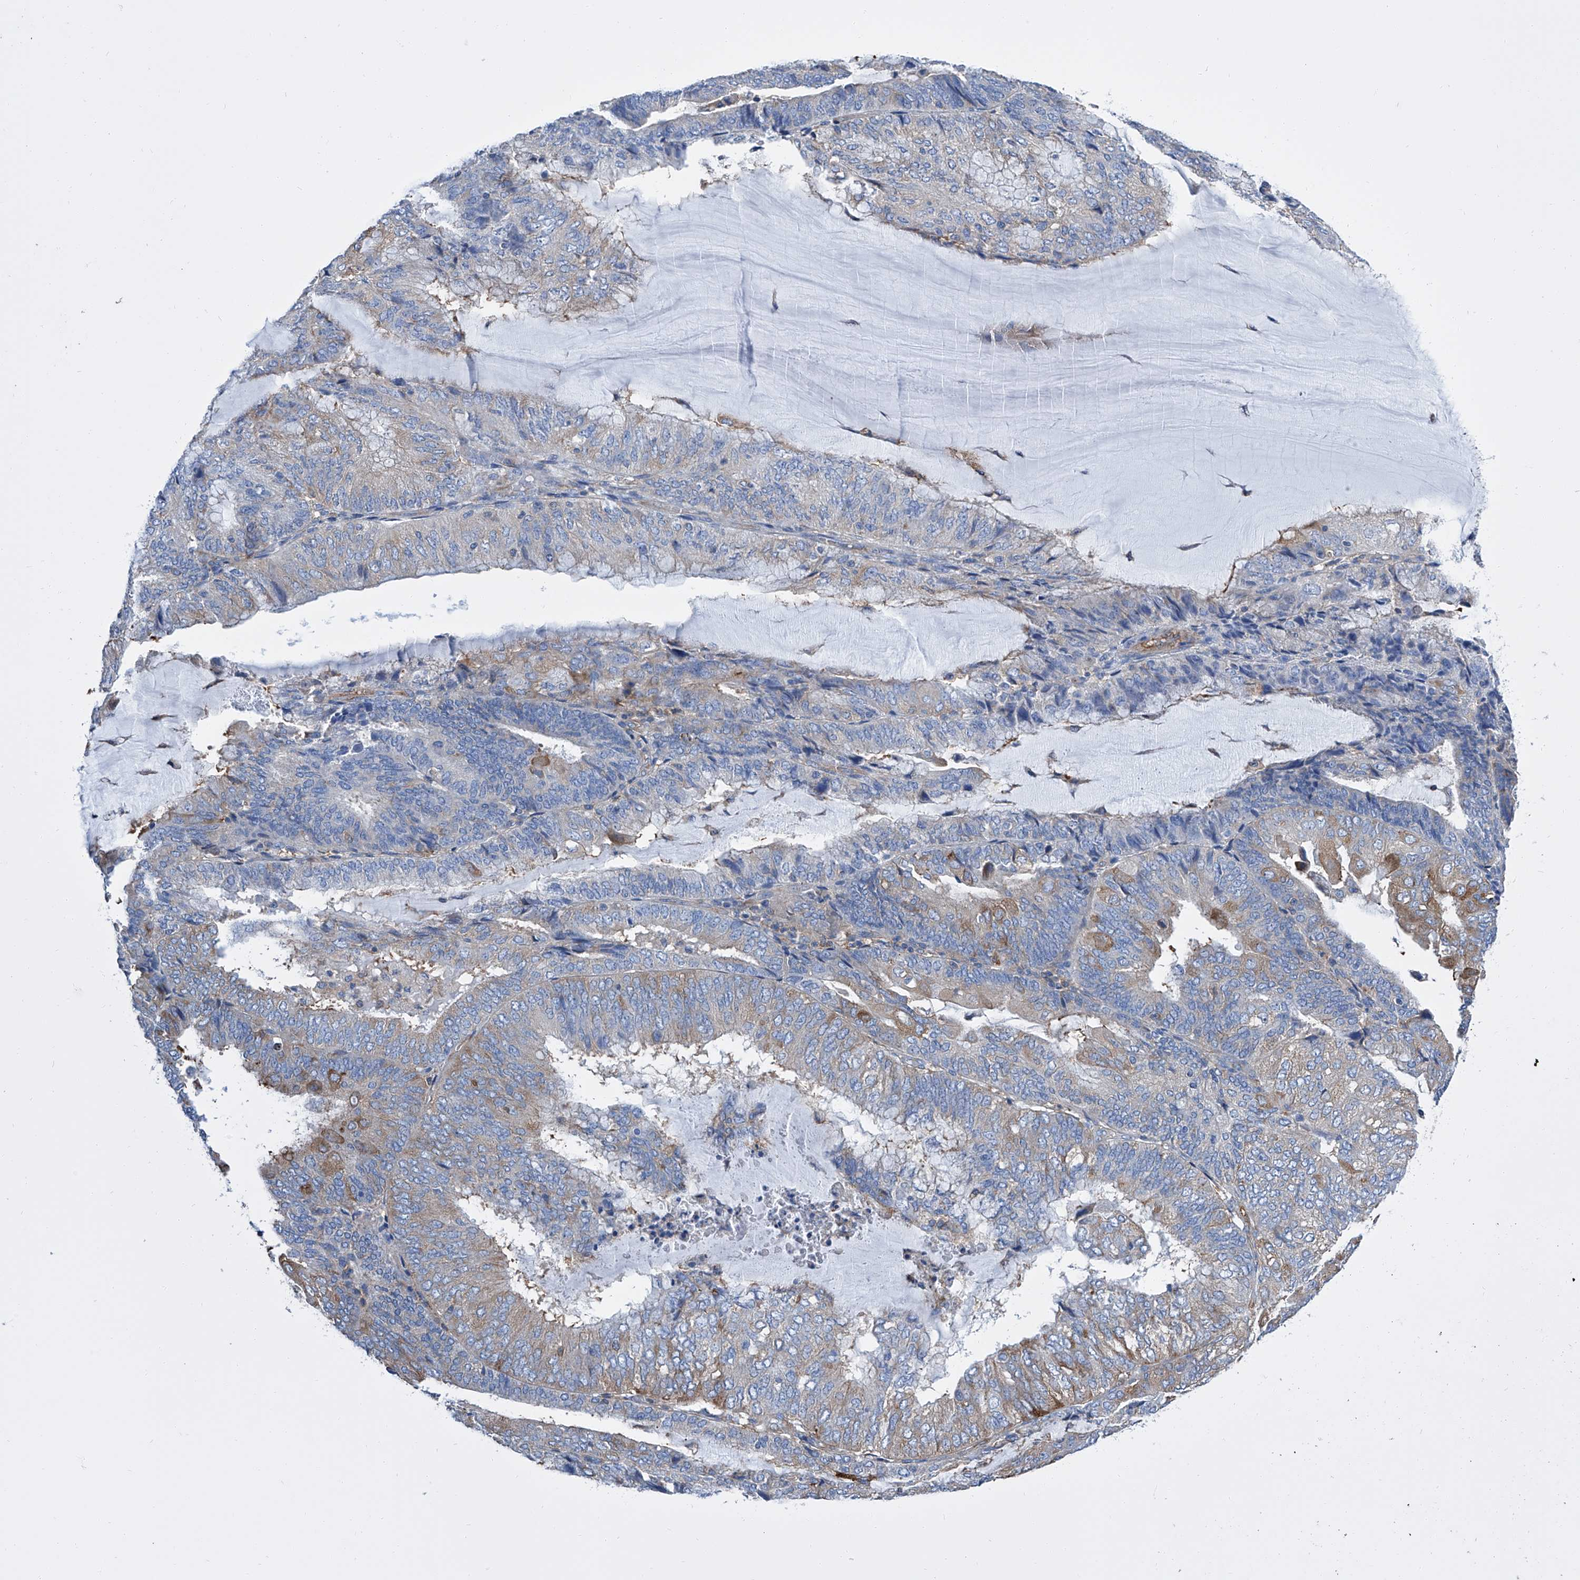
{"staining": {"intensity": "moderate", "quantity": "<25%", "location": "cytoplasmic/membranous"}, "tissue": "endometrial cancer", "cell_type": "Tumor cells", "image_type": "cancer", "snomed": [{"axis": "morphology", "description": "Adenocarcinoma, NOS"}, {"axis": "topography", "description": "Endometrium"}], "caption": "Immunohistochemical staining of human endometrial adenocarcinoma exhibits moderate cytoplasmic/membranous protein positivity in about <25% of tumor cells. (DAB (3,3'-diaminobenzidine) IHC, brown staining for protein, blue staining for nuclei).", "gene": "GPT", "patient": {"sex": "female", "age": 81}}